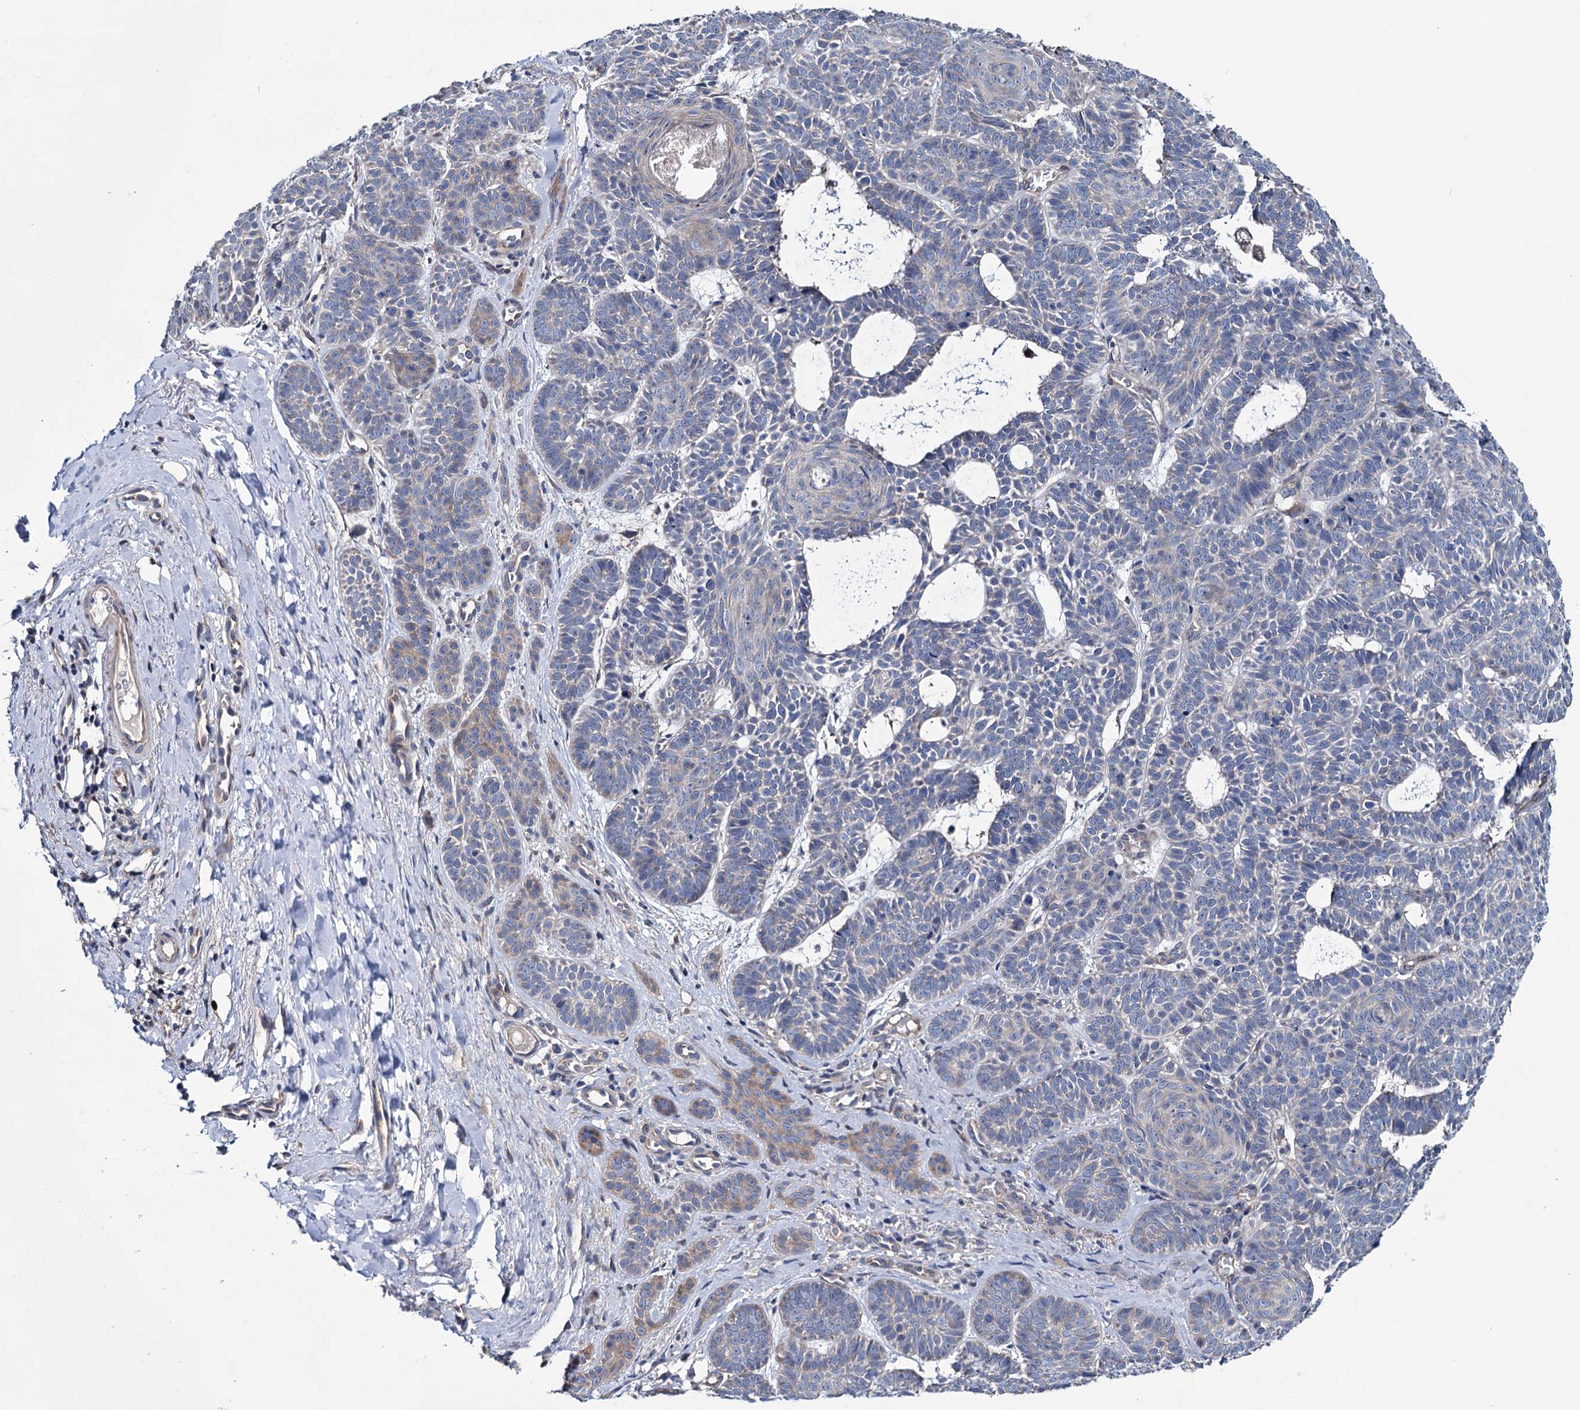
{"staining": {"intensity": "weak", "quantity": "<25%", "location": "cytoplasmic/membranous"}, "tissue": "skin cancer", "cell_type": "Tumor cells", "image_type": "cancer", "snomed": [{"axis": "morphology", "description": "Basal cell carcinoma"}, {"axis": "topography", "description": "Skin"}], "caption": "DAB (3,3'-diaminobenzidine) immunohistochemical staining of human skin cancer demonstrates no significant staining in tumor cells.", "gene": "EYA4", "patient": {"sex": "male", "age": 85}}